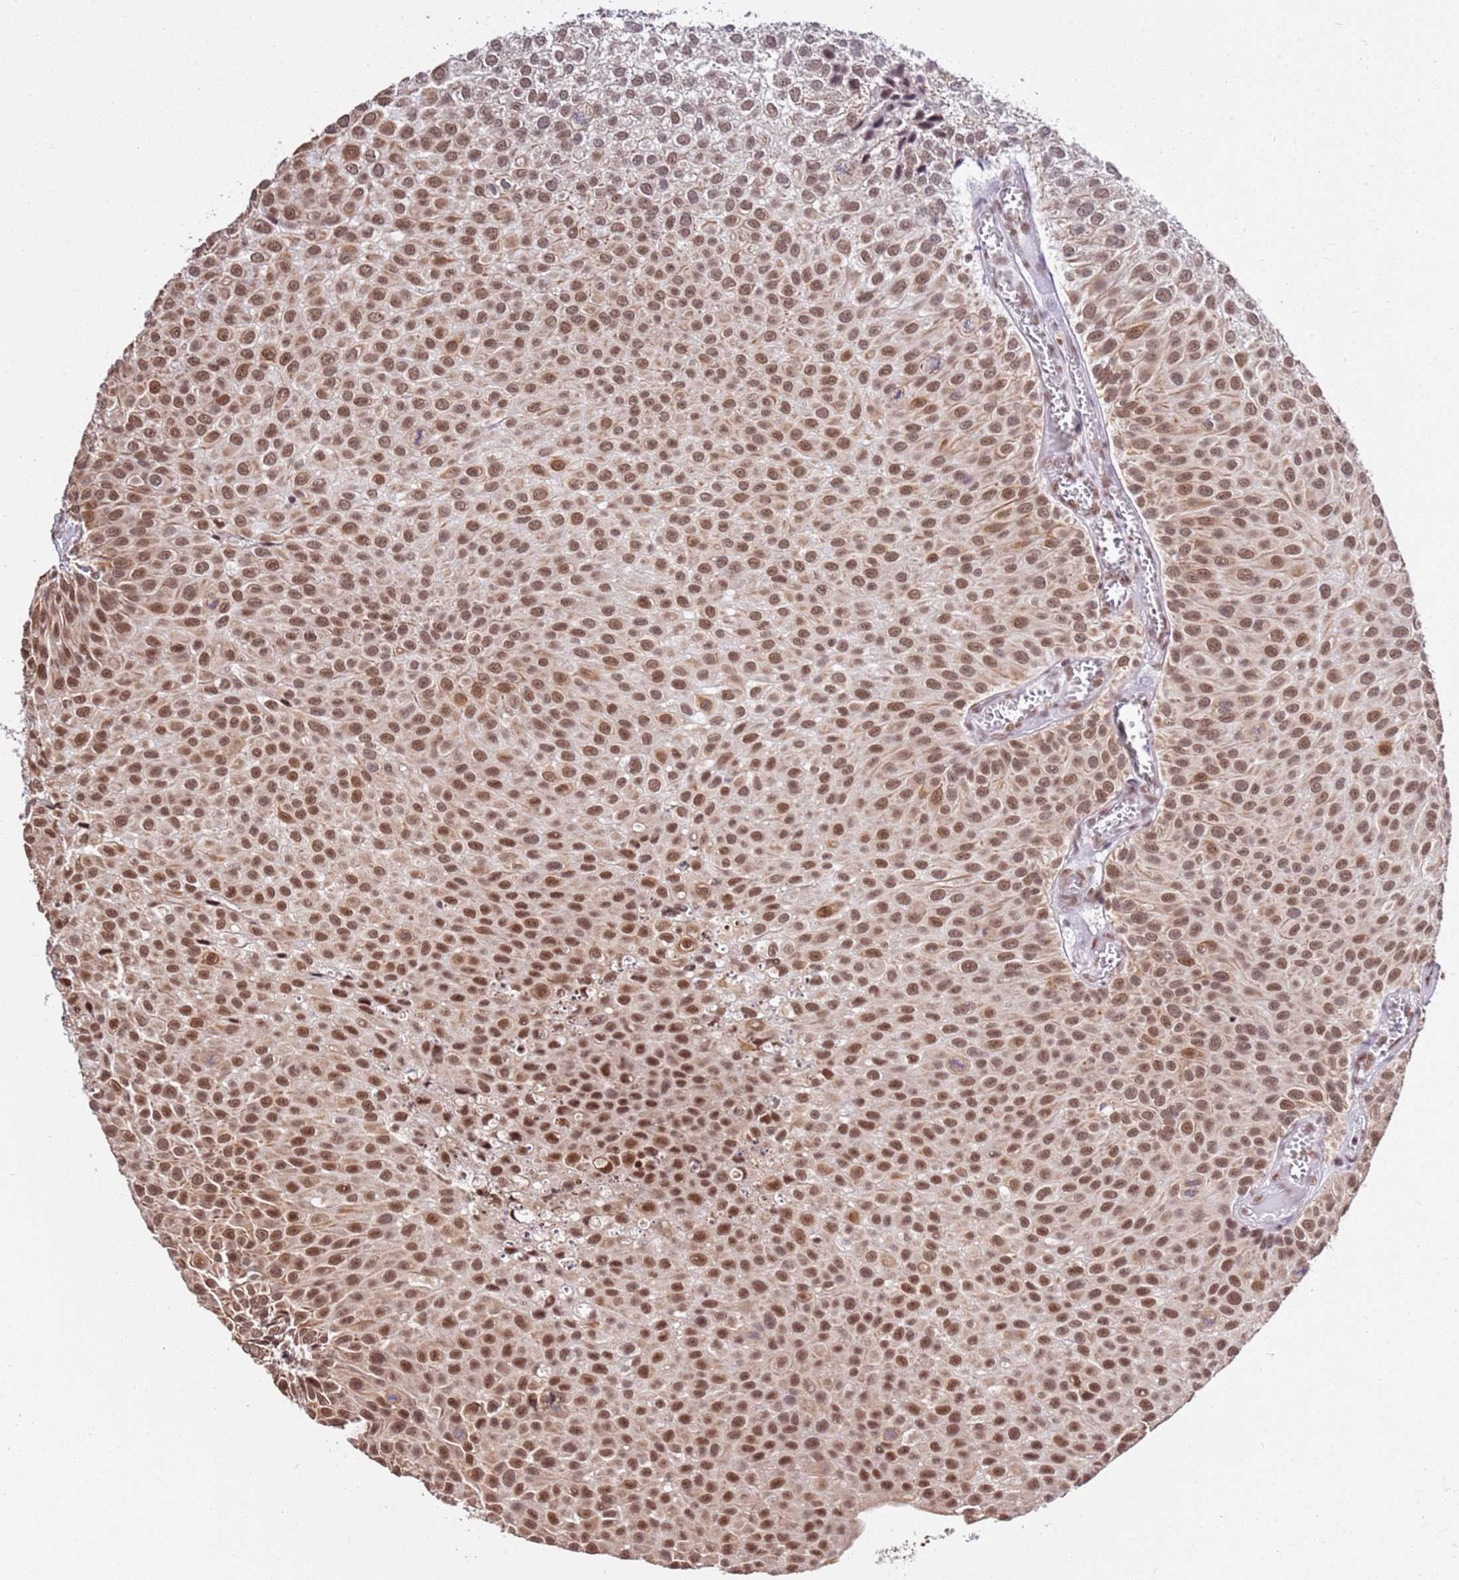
{"staining": {"intensity": "moderate", "quantity": ">75%", "location": "nuclear"}, "tissue": "urothelial cancer", "cell_type": "Tumor cells", "image_type": "cancer", "snomed": [{"axis": "morphology", "description": "Urothelial carcinoma, Low grade"}, {"axis": "topography", "description": "Urinary bladder"}], "caption": "Moderate nuclear positivity for a protein is present in about >75% of tumor cells of low-grade urothelial carcinoma using IHC.", "gene": "AKAP8L", "patient": {"sex": "male", "age": 88}}